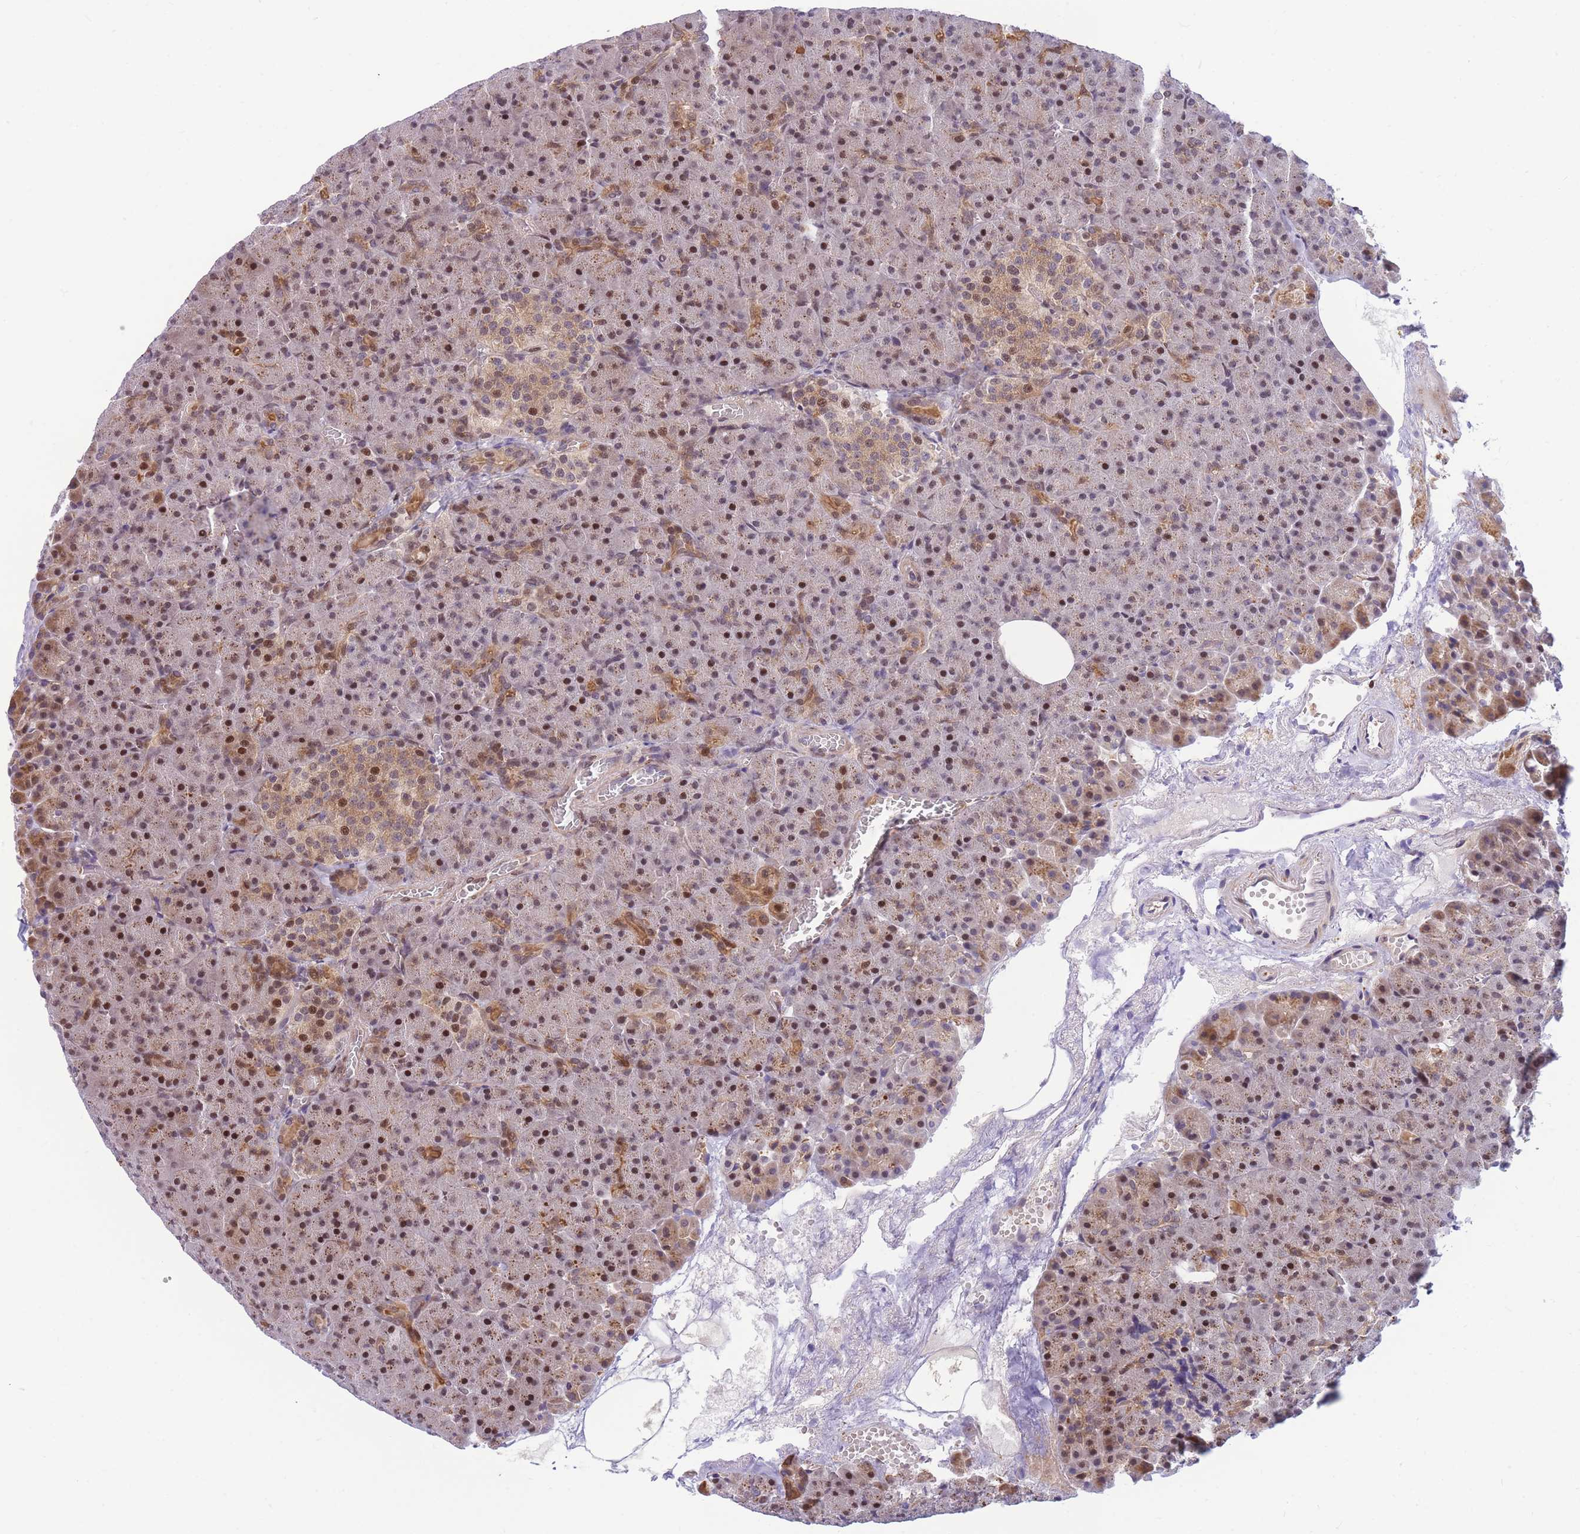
{"staining": {"intensity": "moderate", "quantity": ">75%", "location": "cytoplasmic/membranous,nuclear"}, "tissue": "pancreas", "cell_type": "Exocrine glandular cells", "image_type": "normal", "snomed": [{"axis": "morphology", "description": "Normal tissue, NOS"}, {"axis": "topography", "description": "Pancreas"}], "caption": "Immunohistochemistry (DAB) staining of unremarkable pancreas exhibits moderate cytoplasmic/membranous,nuclear protein positivity in about >75% of exocrine glandular cells.", "gene": "CRACD", "patient": {"sex": "female", "age": 74}}